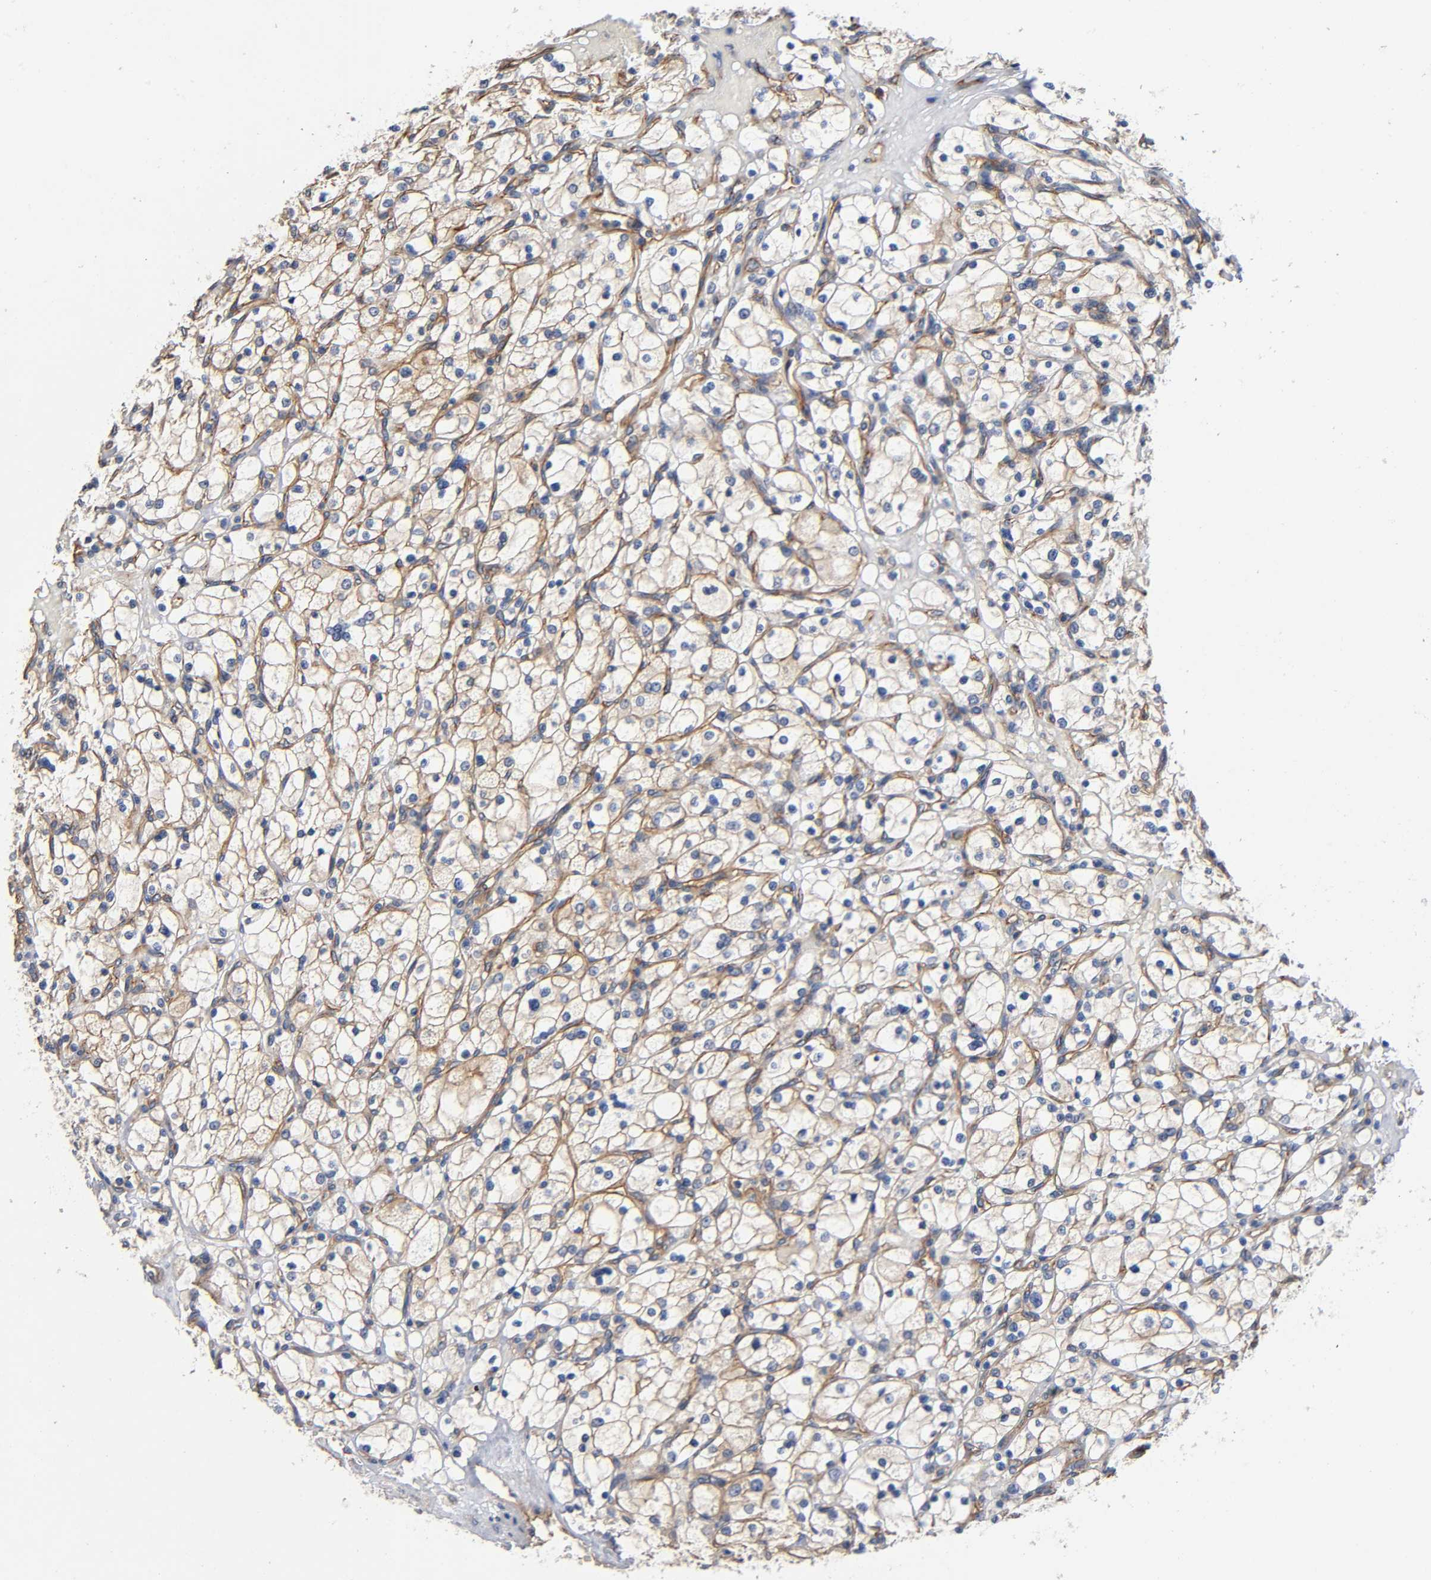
{"staining": {"intensity": "negative", "quantity": "none", "location": "none"}, "tissue": "renal cancer", "cell_type": "Tumor cells", "image_type": "cancer", "snomed": [{"axis": "morphology", "description": "Adenocarcinoma, NOS"}, {"axis": "topography", "description": "Kidney"}], "caption": "Renal cancer (adenocarcinoma) was stained to show a protein in brown. There is no significant staining in tumor cells.", "gene": "MARS1", "patient": {"sex": "female", "age": 83}}